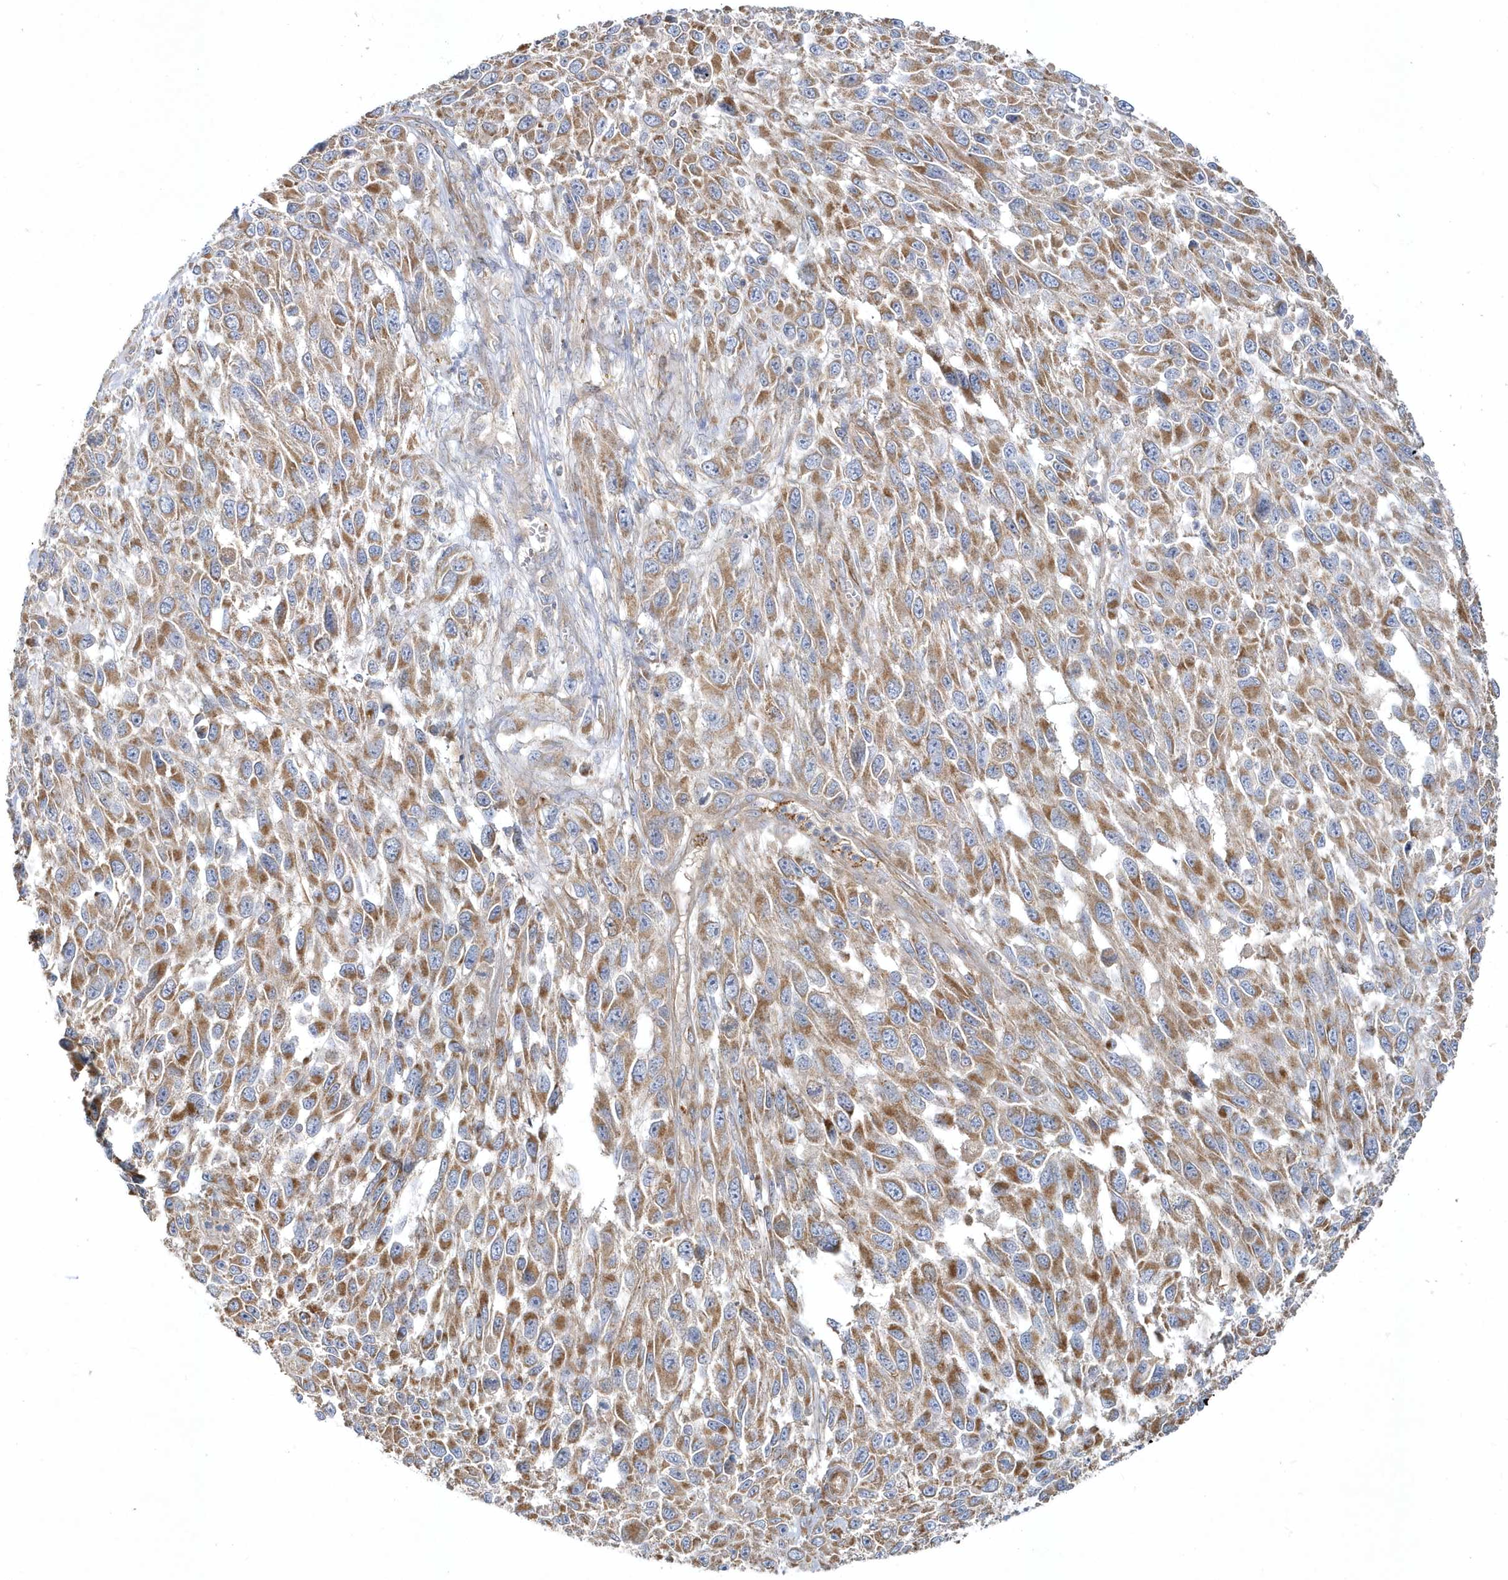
{"staining": {"intensity": "moderate", "quantity": ">75%", "location": "cytoplasmic/membranous"}, "tissue": "melanoma", "cell_type": "Tumor cells", "image_type": "cancer", "snomed": [{"axis": "morphology", "description": "Malignant melanoma, NOS"}, {"axis": "topography", "description": "Skin"}], "caption": "DAB immunohistochemical staining of malignant melanoma displays moderate cytoplasmic/membranous protein expression in about >75% of tumor cells.", "gene": "LEXM", "patient": {"sex": "female", "age": 96}}